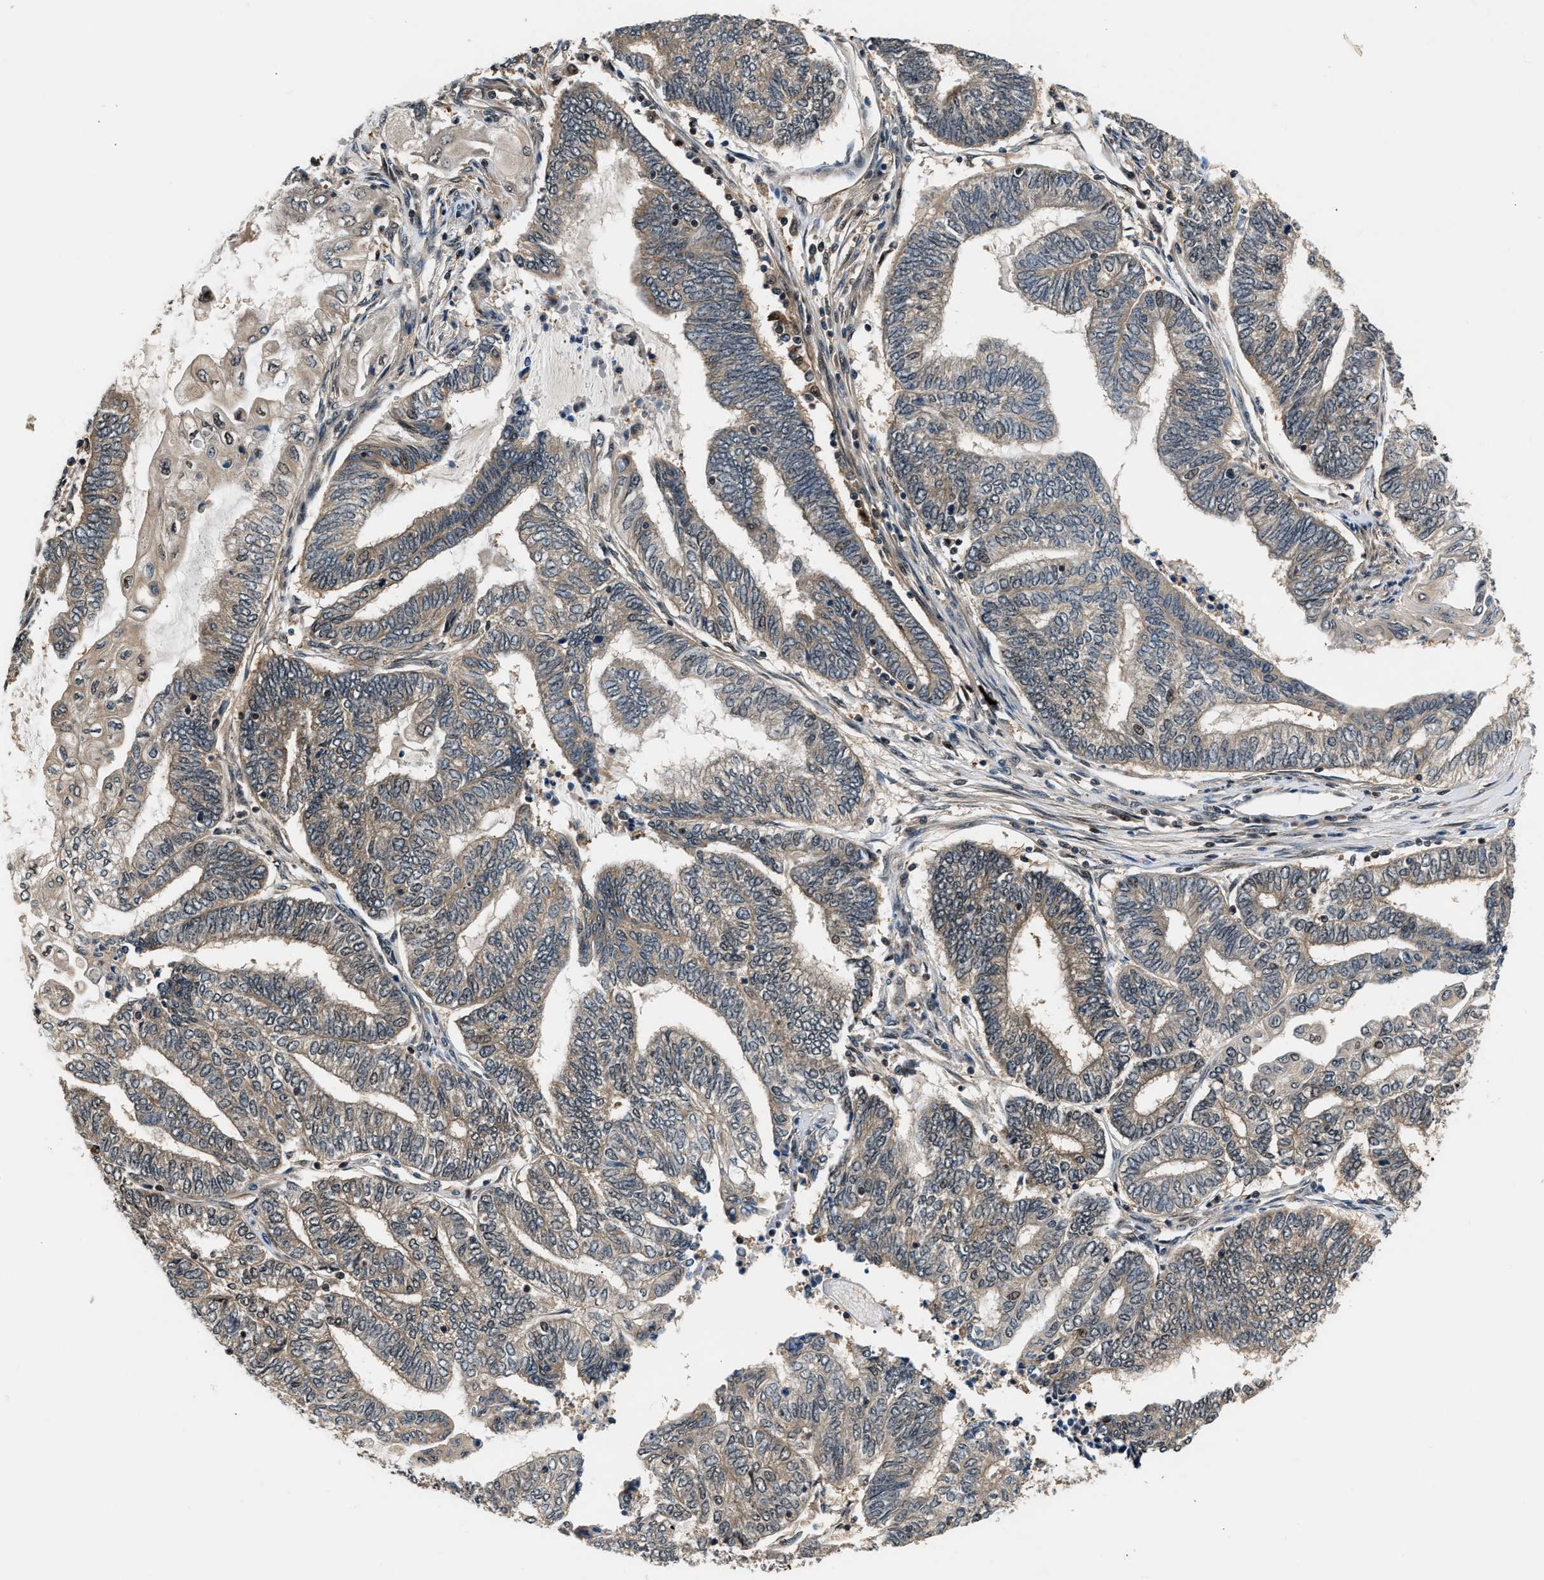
{"staining": {"intensity": "weak", "quantity": ">75%", "location": "cytoplasmic/membranous"}, "tissue": "endometrial cancer", "cell_type": "Tumor cells", "image_type": "cancer", "snomed": [{"axis": "morphology", "description": "Adenocarcinoma, NOS"}, {"axis": "topography", "description": "Uterus"}, {"axis": "topography", "description": "Endometrium"}], "caption": "This is a histology image of IHC staining of endometrial cancer, which shows weak positivity in the cytoplasmic/membranous of tumor cells.", "gene": "TUT7", "patient": {"sex": "female", "age": 70}}